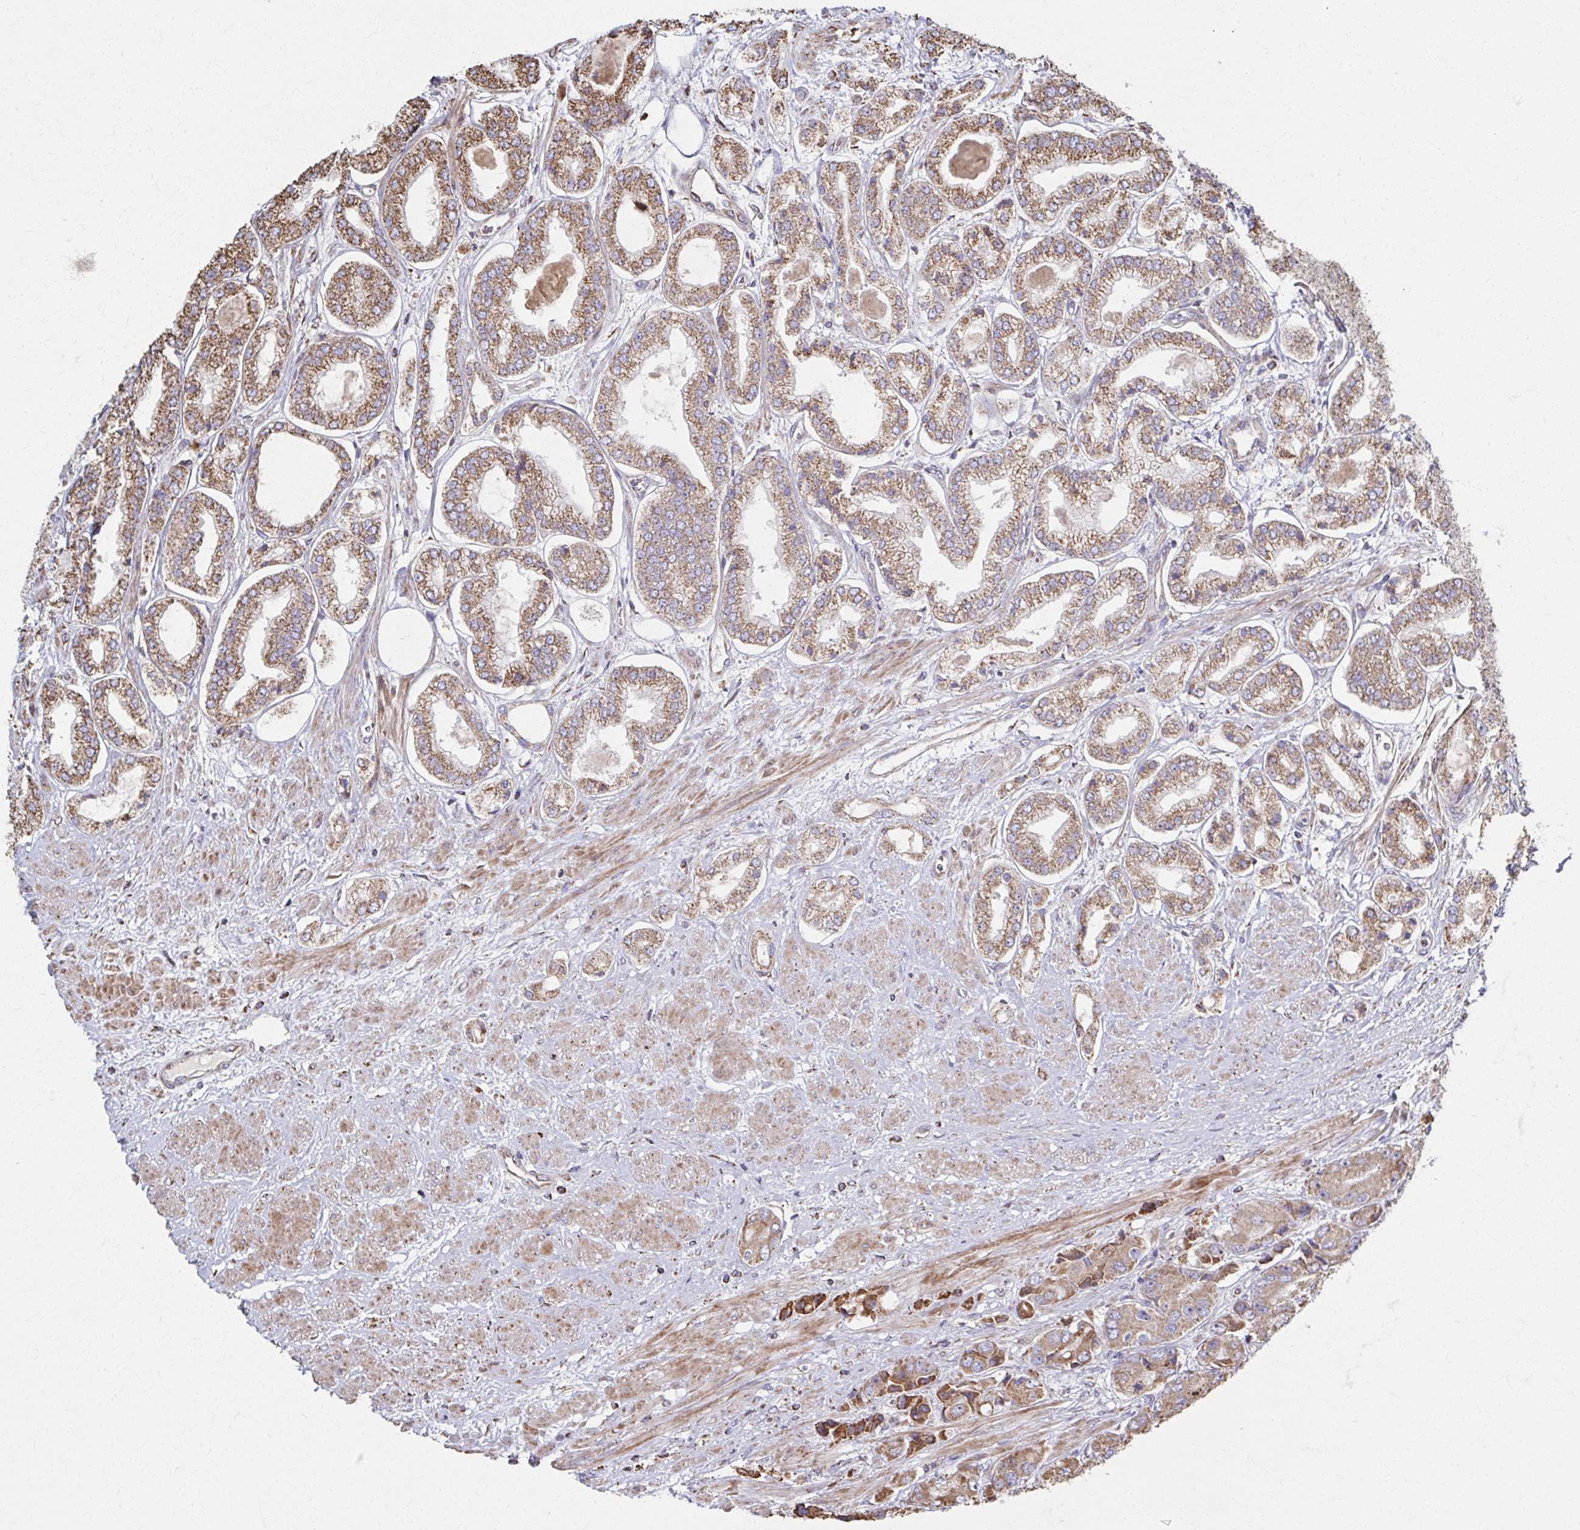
{"staining": {"intensity": "moderate", "quantity": ">75%", "location": "cytoplasmic/membranous"}, "tissue": "prostate cancer", "cell_type": "Tumor cells", "image_type": "cancer", "snomed": [{"axis": "morphology", "description": "Adenocarcinoma, Low grade"}, {"axis": "topography", "description": "Prostate"}], "caption": "Prostate cancer stained for a protein reveals moderate cytoplasmic/membranous positivity in tumor cells. The staining was performed using DAB, with brown indicating positive protein expression. Nuclei are stained blue with hematoxylin.", "gene": "SAT1", "patient": {"sex": "male", "age": 69}}